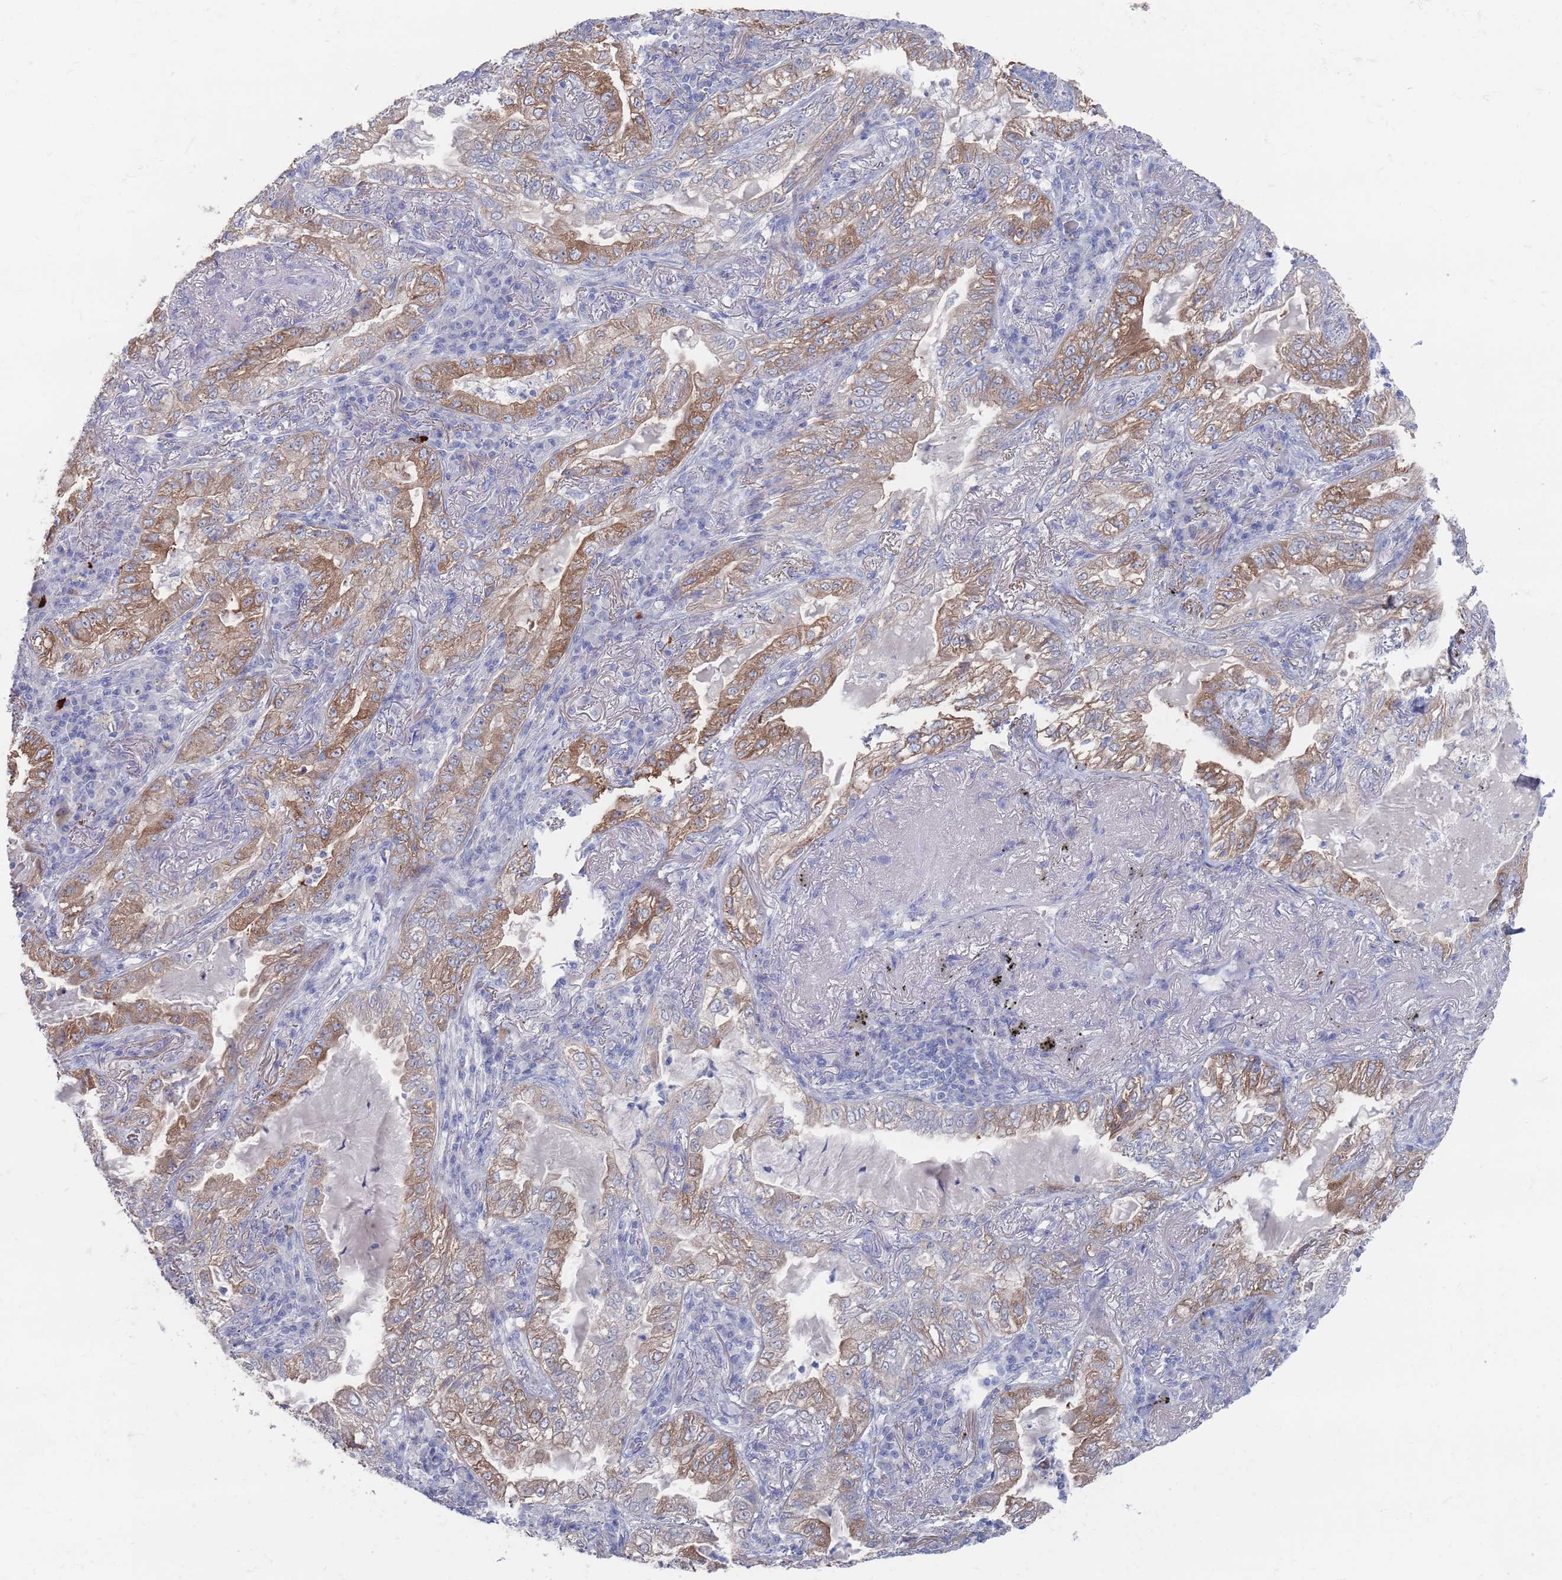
{"staining": {"intensity": "moderate", "quantity": "25%-75%", "location": "cytoplasmic/membranous"}, "tissue": "lung cancer", "cell_type": "Tumor cells", "image_type": "cancer", "snomed": [{"axis": "morphology", "description": "Adenocarcinoma, NOS"}, {"axis": "topography", "description": "Lung"}], "caption": "High-power microscopy captured an IHC image of lung cancer (adenocarcinoma), revealing moderate cytoplasmic/membranous expression in approximately 25%-75% of tumor cells. The protein is shown in brown color, while the nuclei are stained blue.", "gene": "TMCO3", "patient": {"sex": "female", "age": 73}}